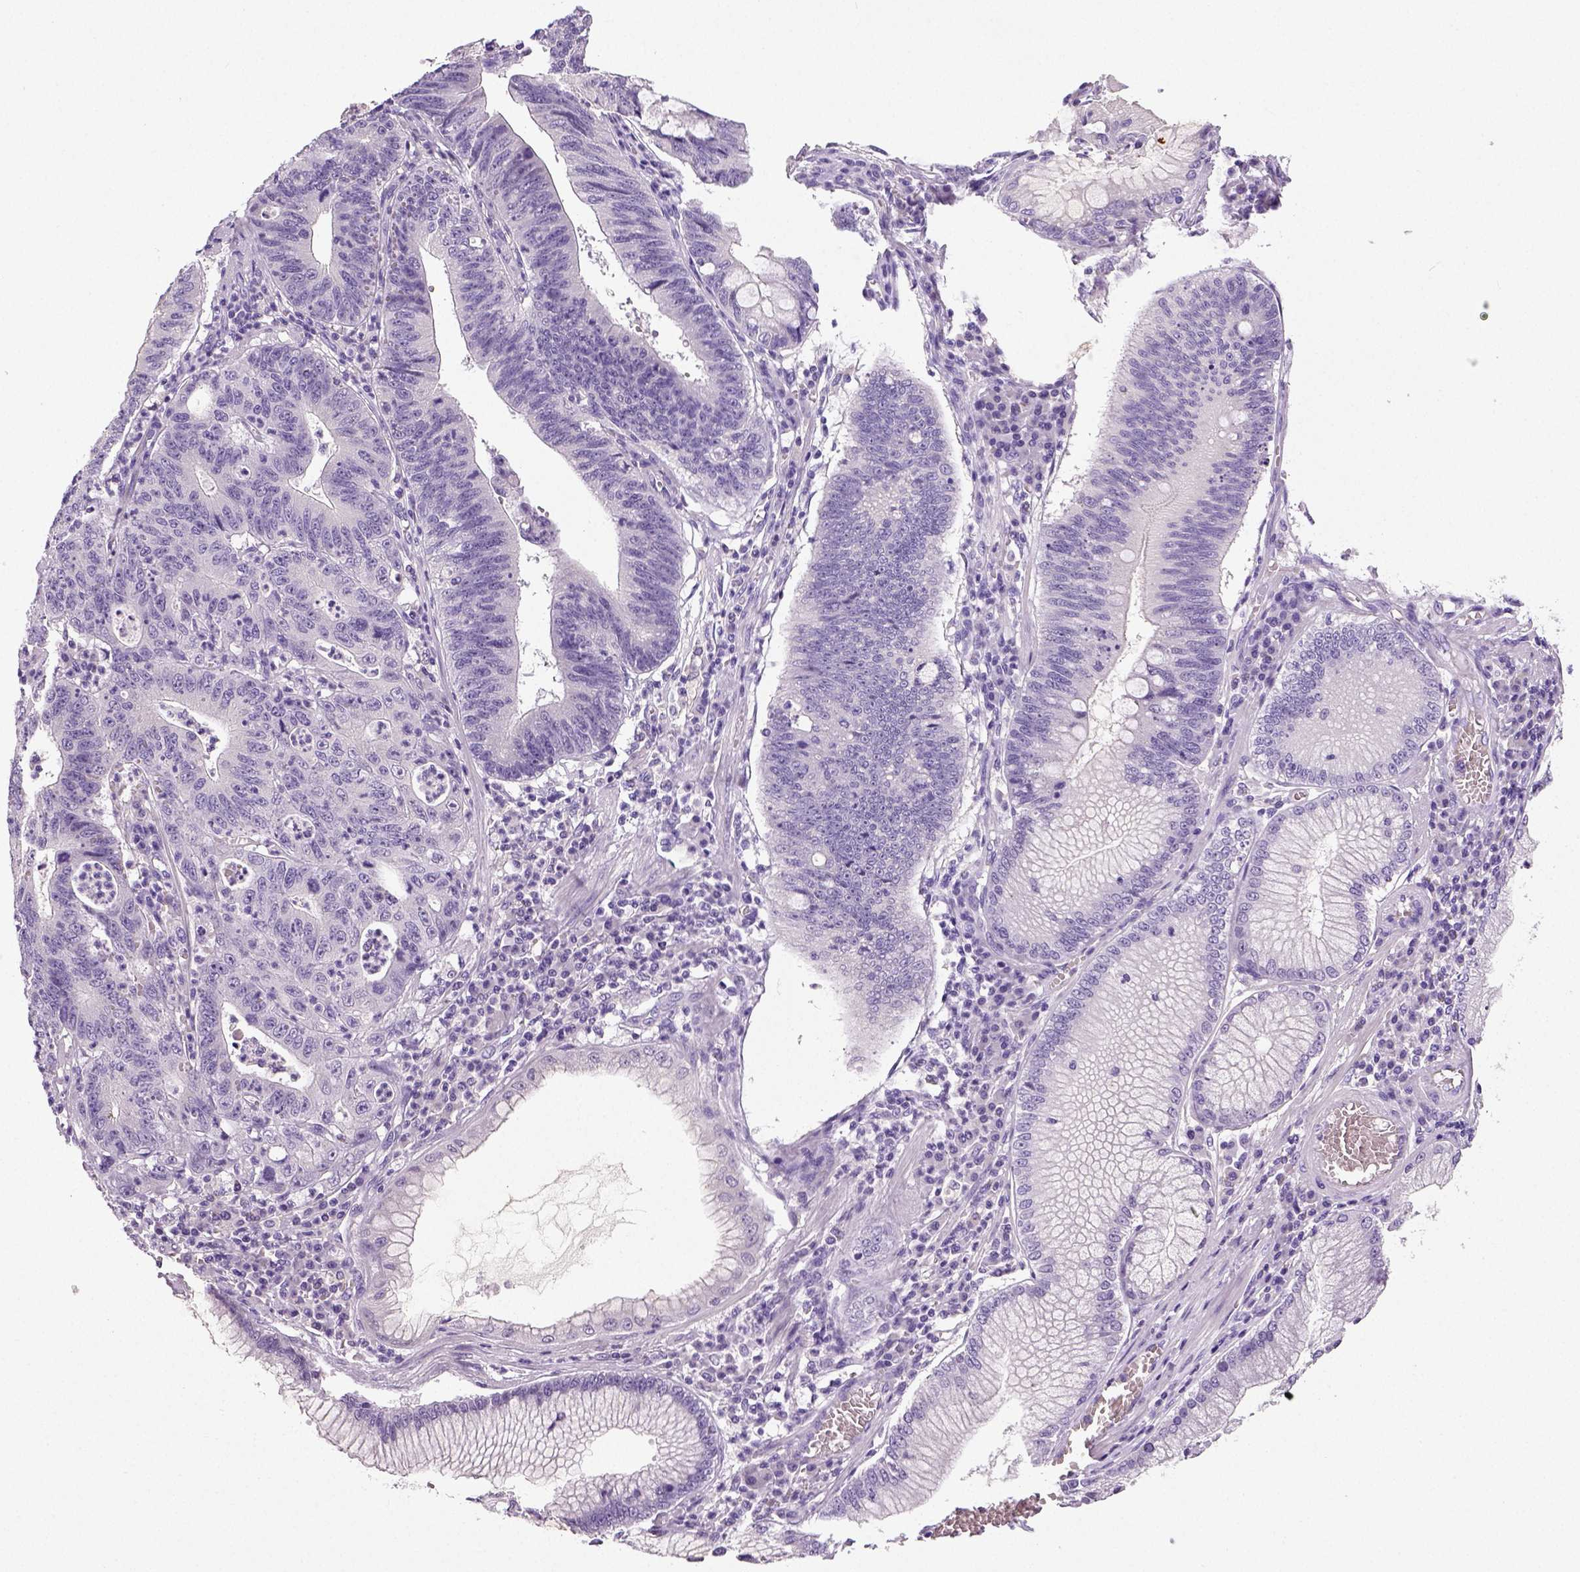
{"staining": {"intensity": "negative", "quantity": "none", "location": "none"}, "tissue": "stomach cancer", "cell_type": "Tumor cells", "image_type": "cancer", "snomed": [{"axis": "morphology", "description": "Adenocarcinoma, NOS"}, {"axis": "topography", "description": "Stomach"}], "caption": "The photomicrograph exhibits no significant expression in tumor cells of stomach adenocarcinoma. (DAB immunohistochemistry (IHC) visualized using brightfield microscopy, high magnification).", "gene": "NECAB2", "patient": {"sex": "male", "age": 59}}